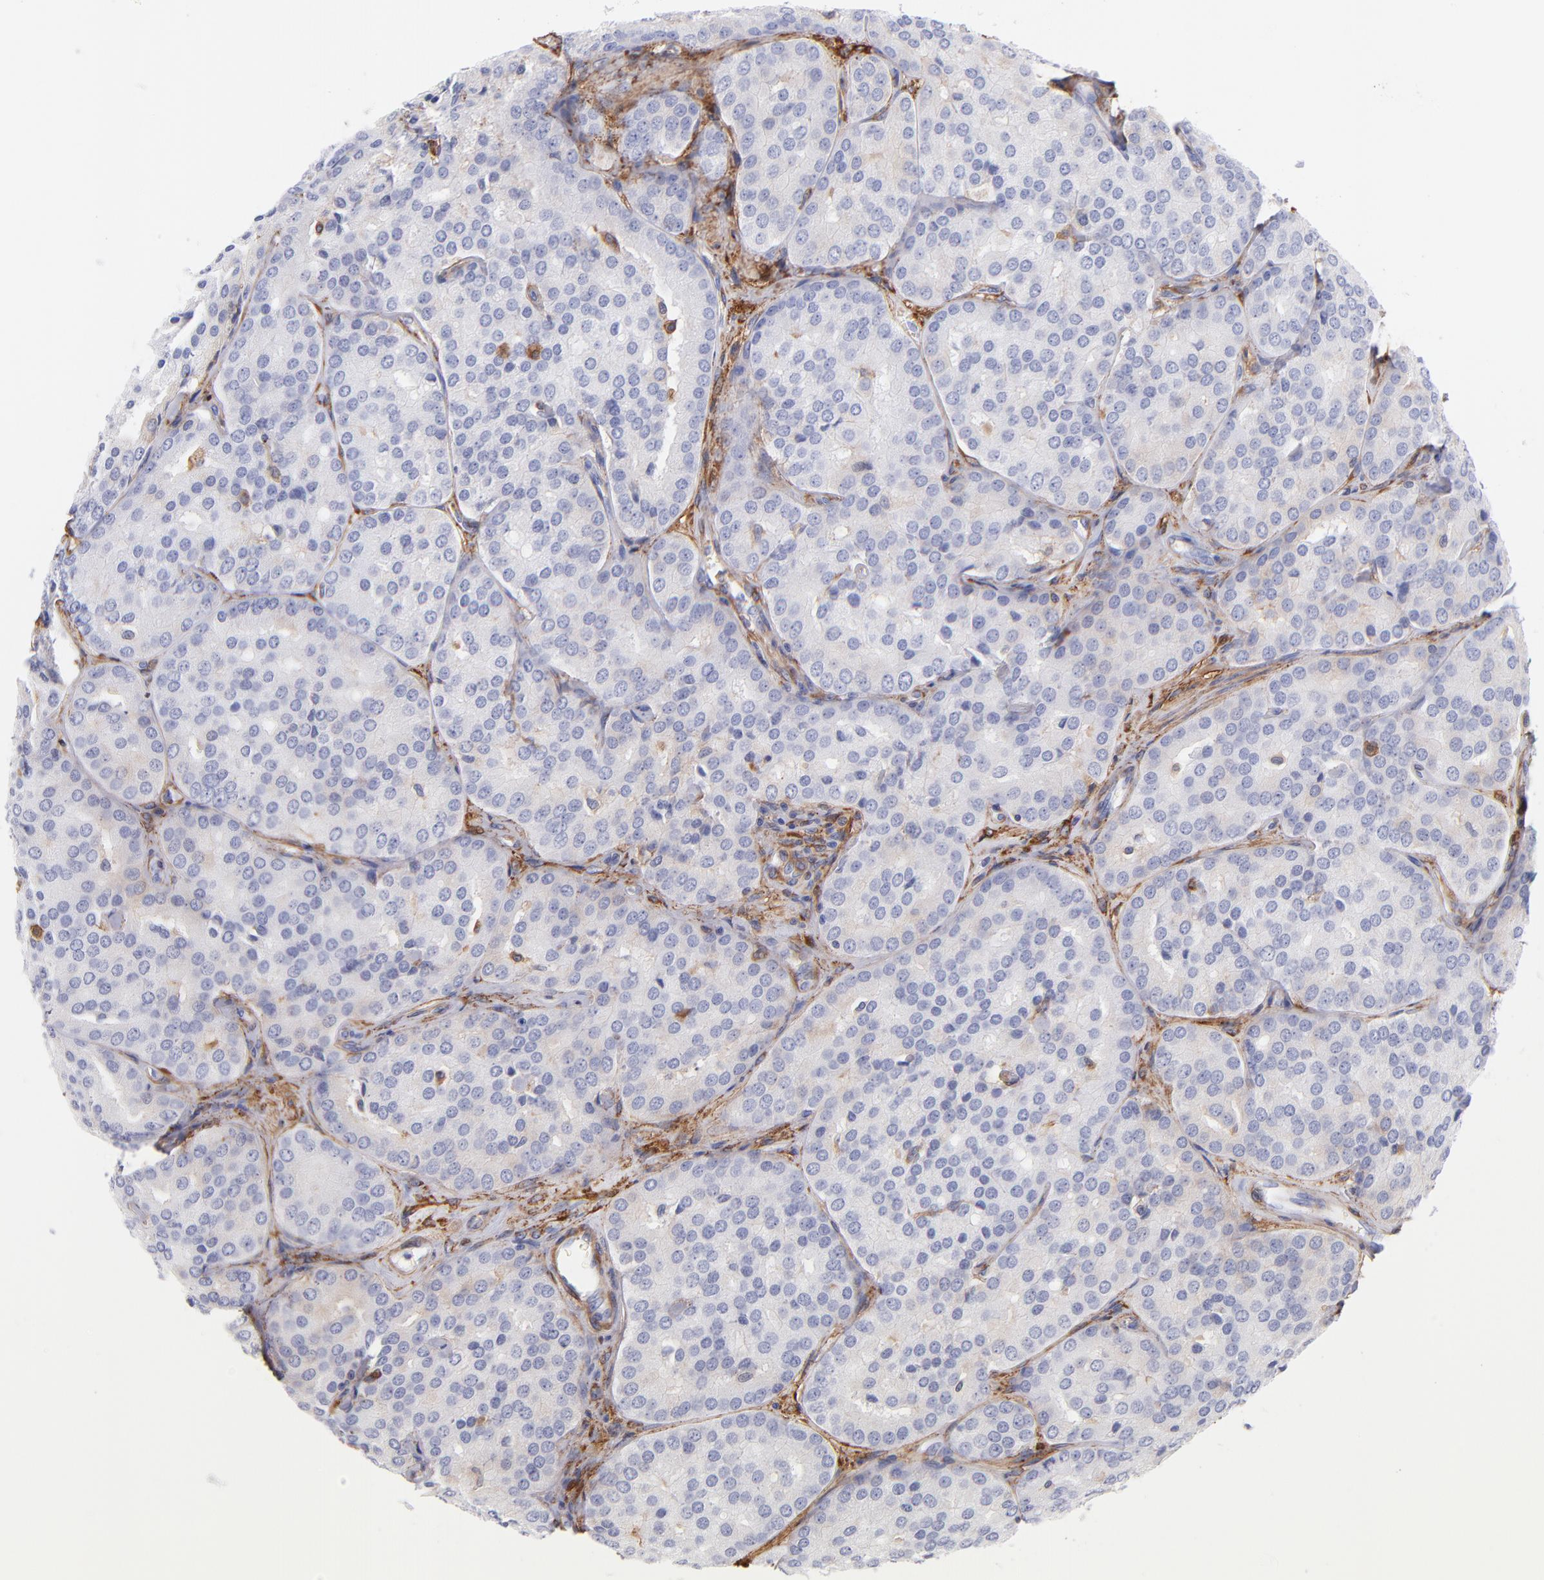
{"staining": {"intensity": "weak", "quantity": "<25%", "location": "cytoplasmic/membranous"}, "tissue": "prostate cancer", "cell_type": "Tumor cells", "image_type": "cancer", "snomed": [{"axis": "morphology", "description": "Adenocarcinoma, High grade"}, {"axis": "topography", "description": "Prostate"}], "caption": "Prostate high-grade adenocarcinoma stained for a protein using IHC displays no expression tumor cells.", "gene": "PRKCA", "patient": {"sex": "male", "age": 64}}